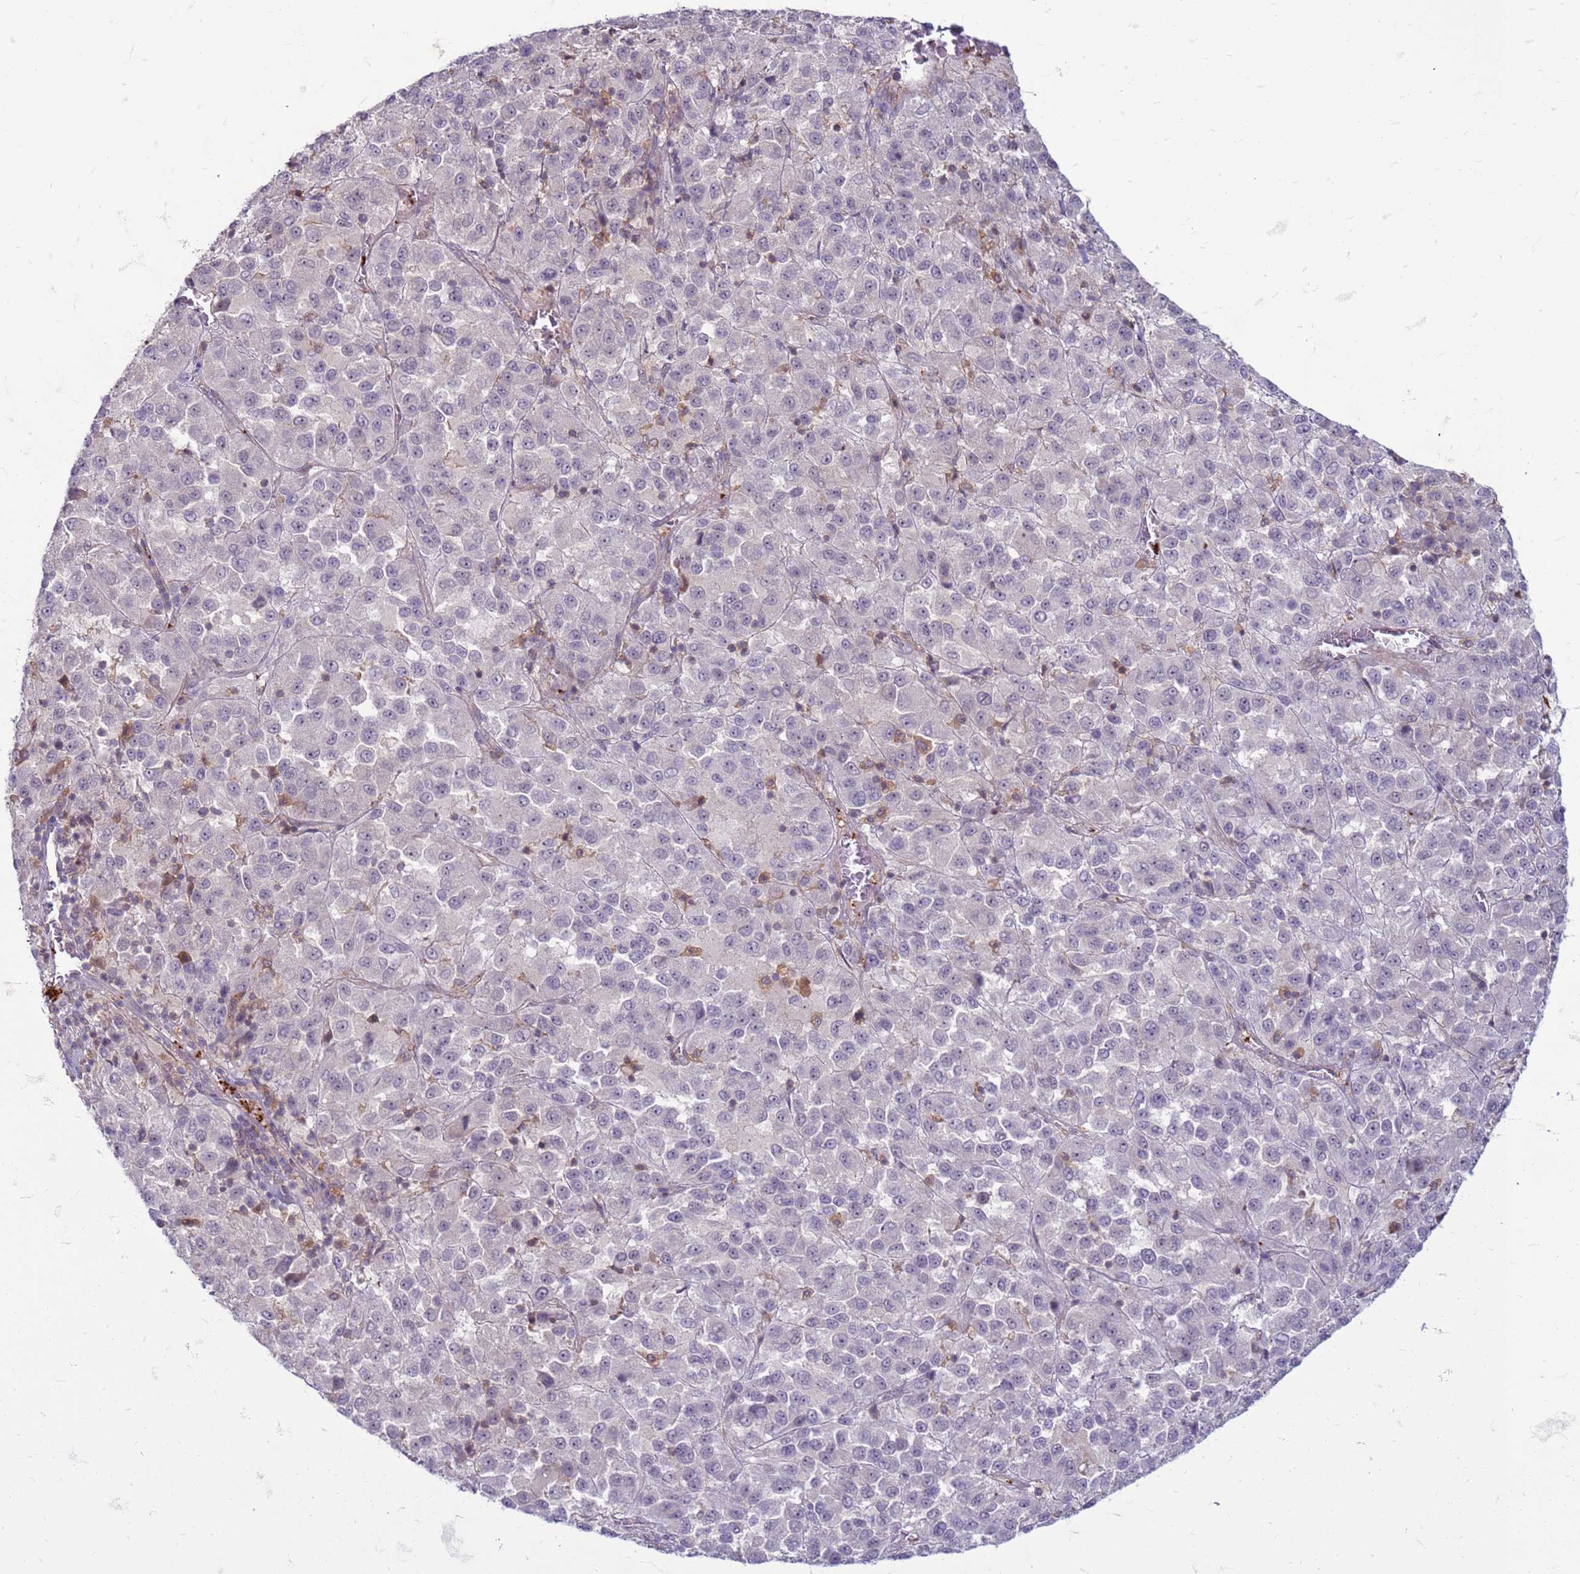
{"staining": {"intensity": "negative", "quantity": "none", "location": "none"}, "tissue": "melanoma", "cell_type": "Tumor cells", "image_type": "cancer", "snomed": [{"axis": "morphology", "description": "Malignant melanoma, Metastatic site"}, {"axis": "topography", "description": "Lung"}], "caption": "Tumor cells are negative for protein expression in human melanoma.", "gene": "SLC15A3", "patient": {"sex": "male", "age": 64}}